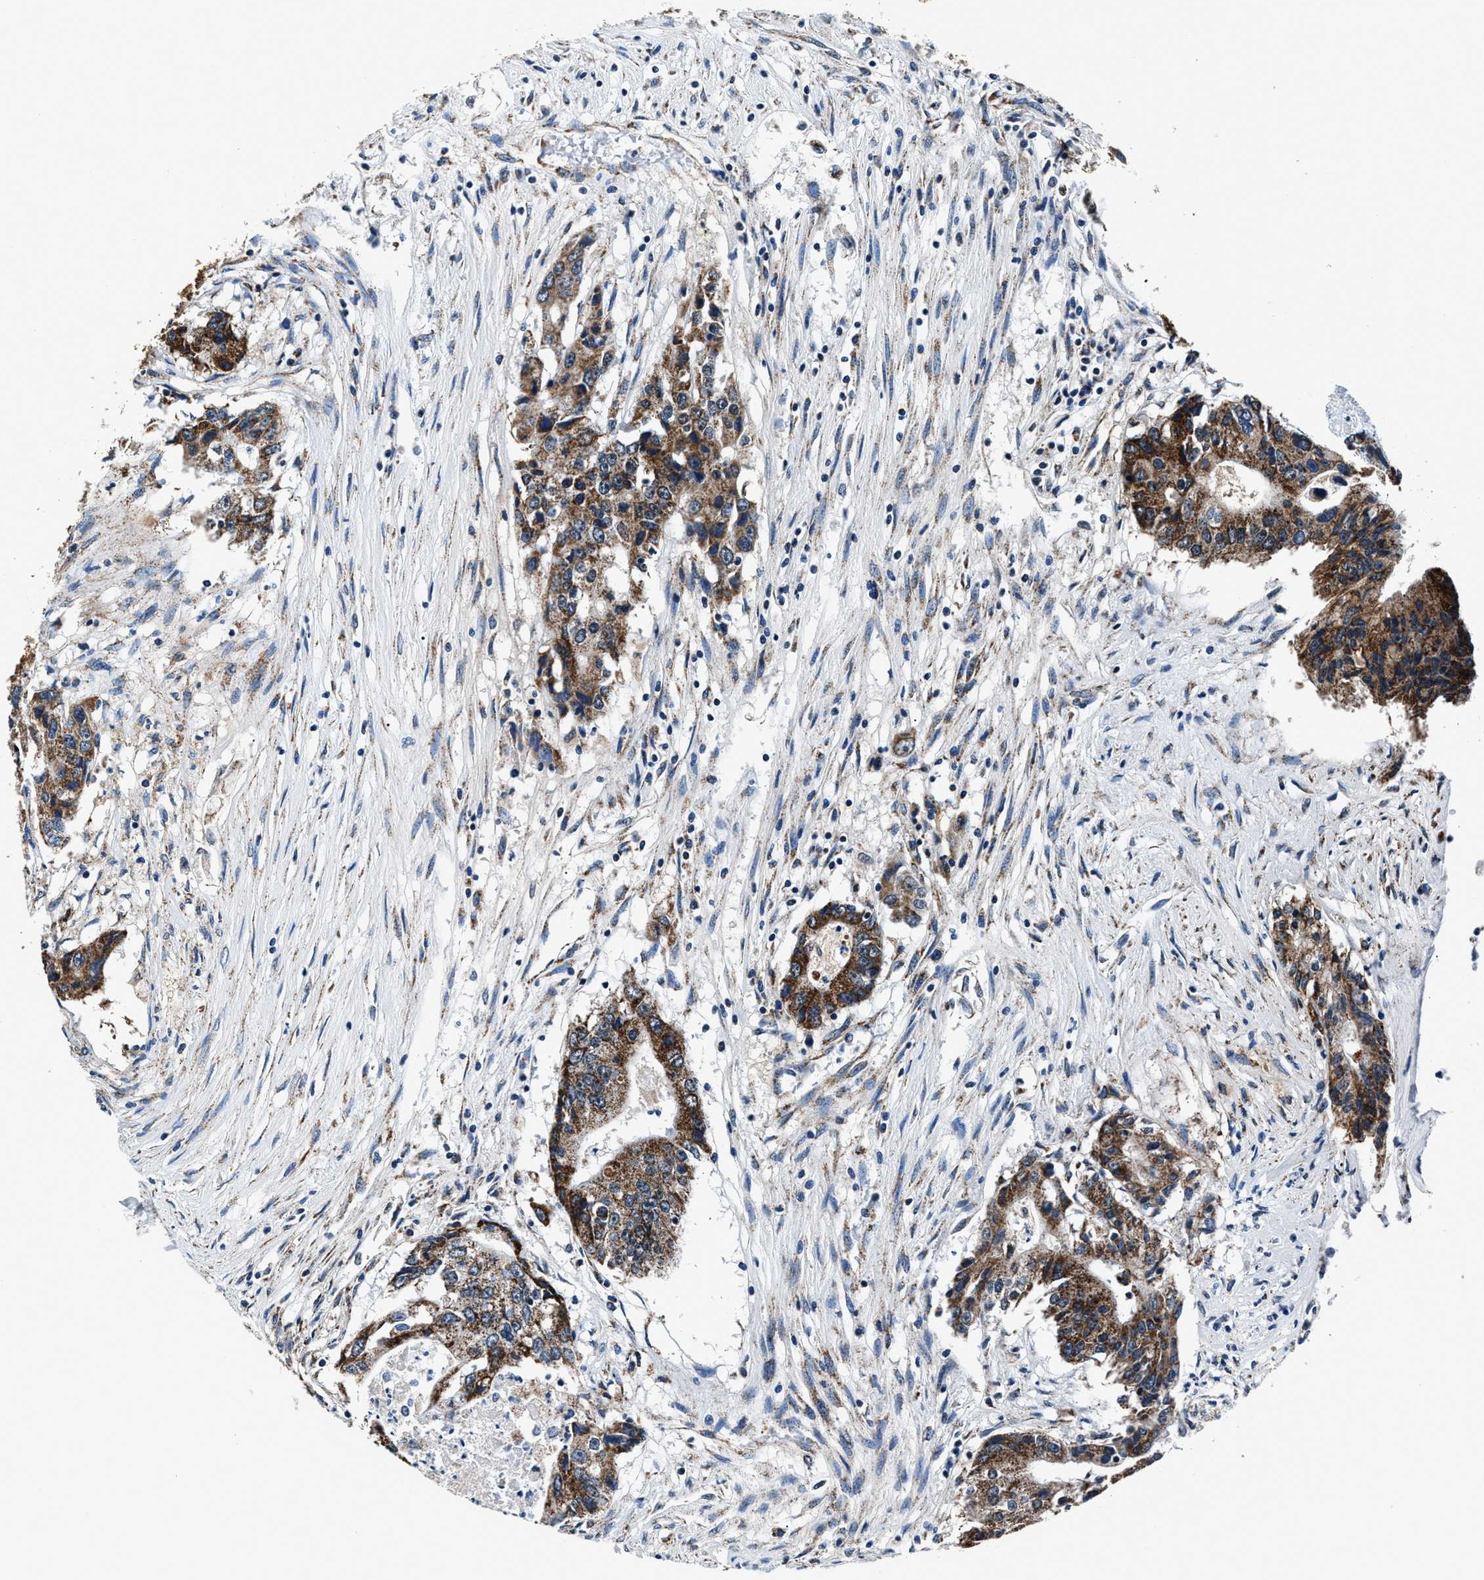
{"staining": {"intensity": "strong", "quantity": ">75%", "location": "cytoplasmic/membranous"}, "tissue": "colorectal cancer", "cell_type": "Tumor cells", "image_type": "cancer", "snomed": [{"axis": "morphology", "description": "Adenocarcinoma, NOS"}, {"axis": "topography", "description": "Colon"}], "caption": "Immunohistochemistry of human colorectal adenocarcinoma displays high levels of strong cytoplasmic/membranous expression in approximately >75% of tumor cells.", "gene": "HIBADH", "patient": {"sex": "female", "age": 77}}